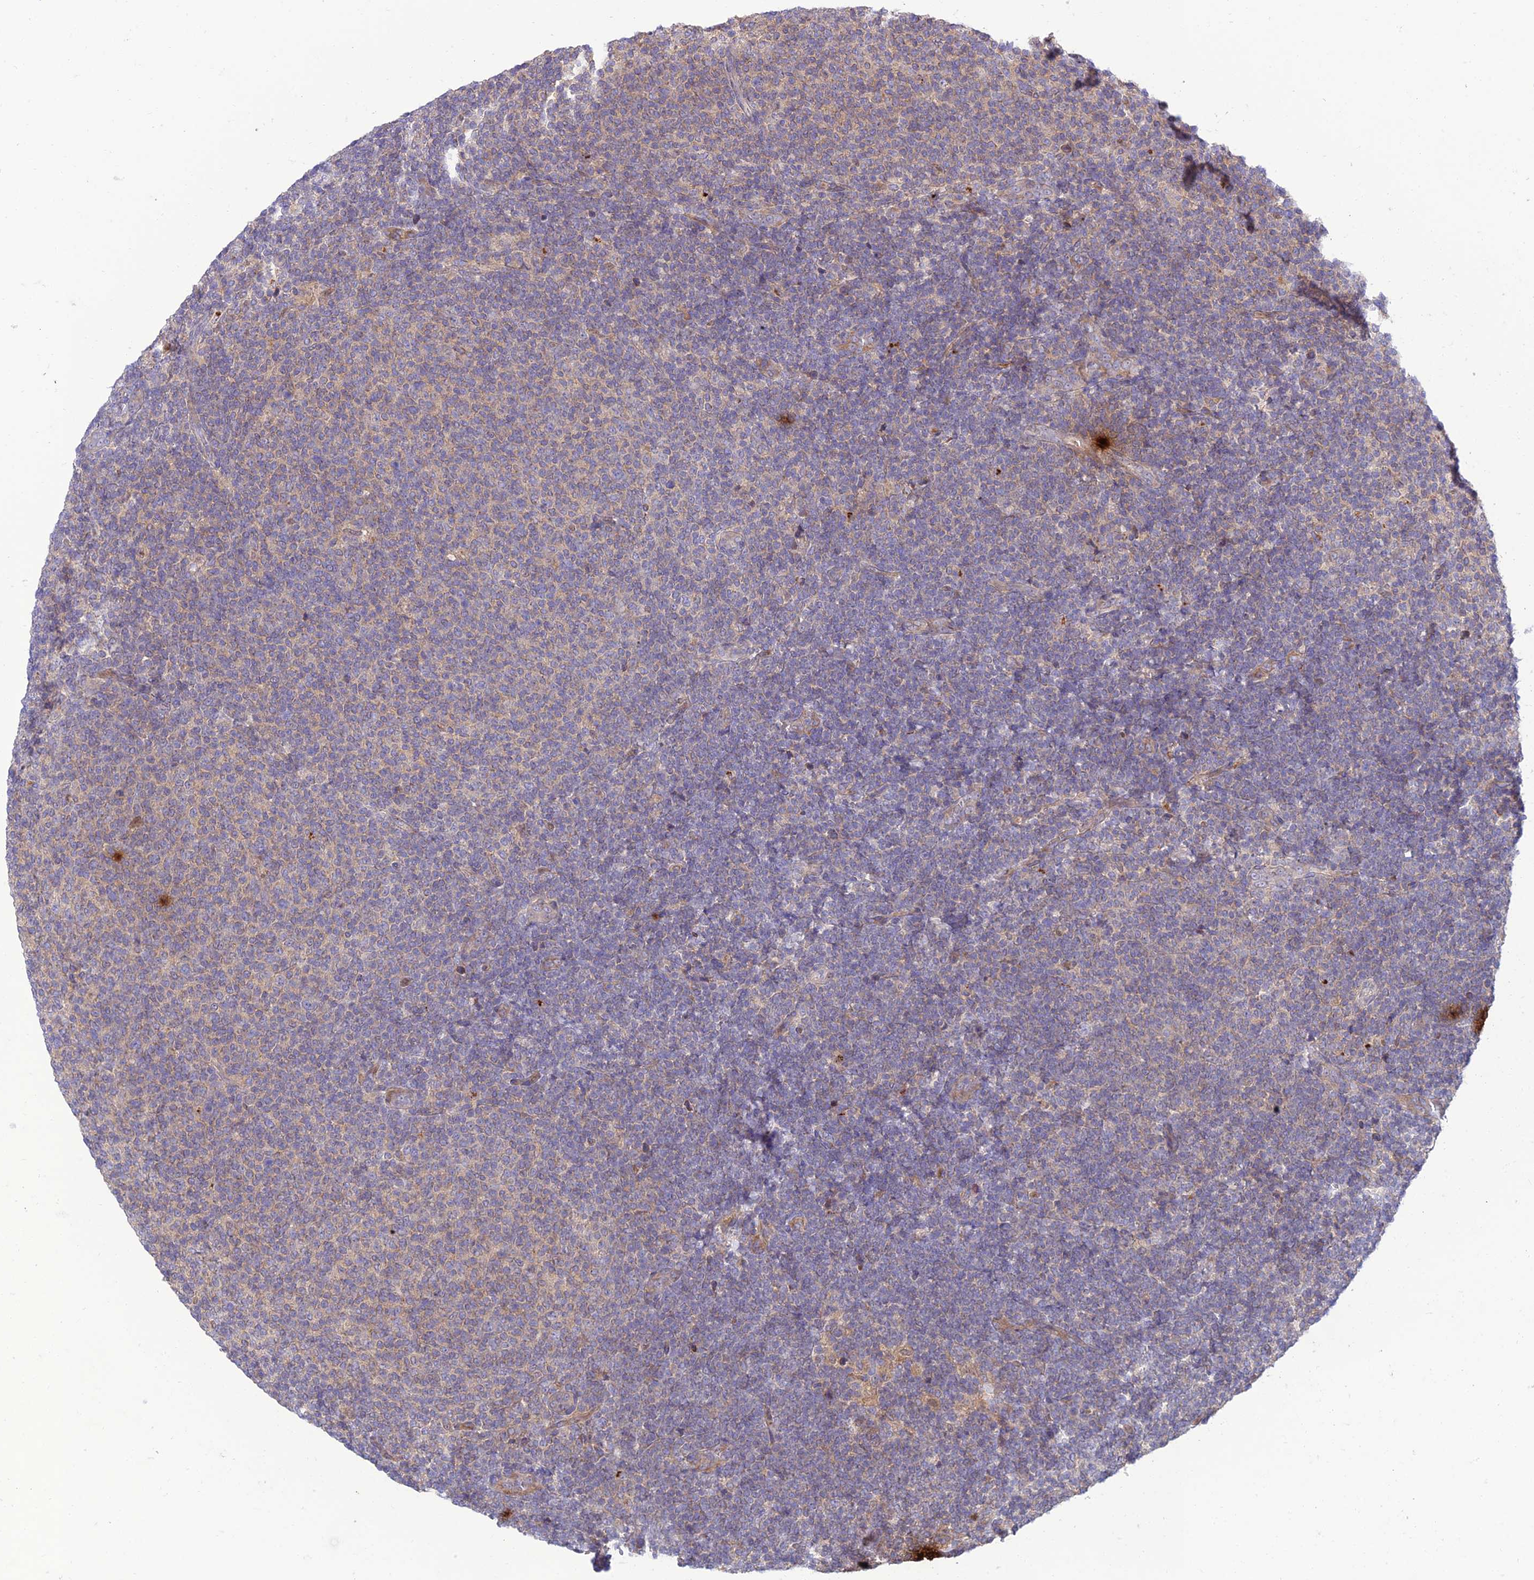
{"staining": {"intensity": "moderate", "quantity": "<25%", "location": "cytoplasmic/membranous"}, "tissue": "lymphoma", "cell_type": "Tumor cells", "image_type": "cancer", "snomed": [{"axis": "morphology", "description": "Malignant lymphoma, non-Hodgkin's type, Low grade"}, {"axis": "topography", "description": "Lymph node"}], "caption": "Human low-grade malignant lymphoma, non-Hodgkin's type stained with a brown dye reveals moderate cytoplasmic/membranous positive expression in approximately <25% of tumor cells.", "gene": "IRAK3", "patient": {"sex": "male", "age": 66}}